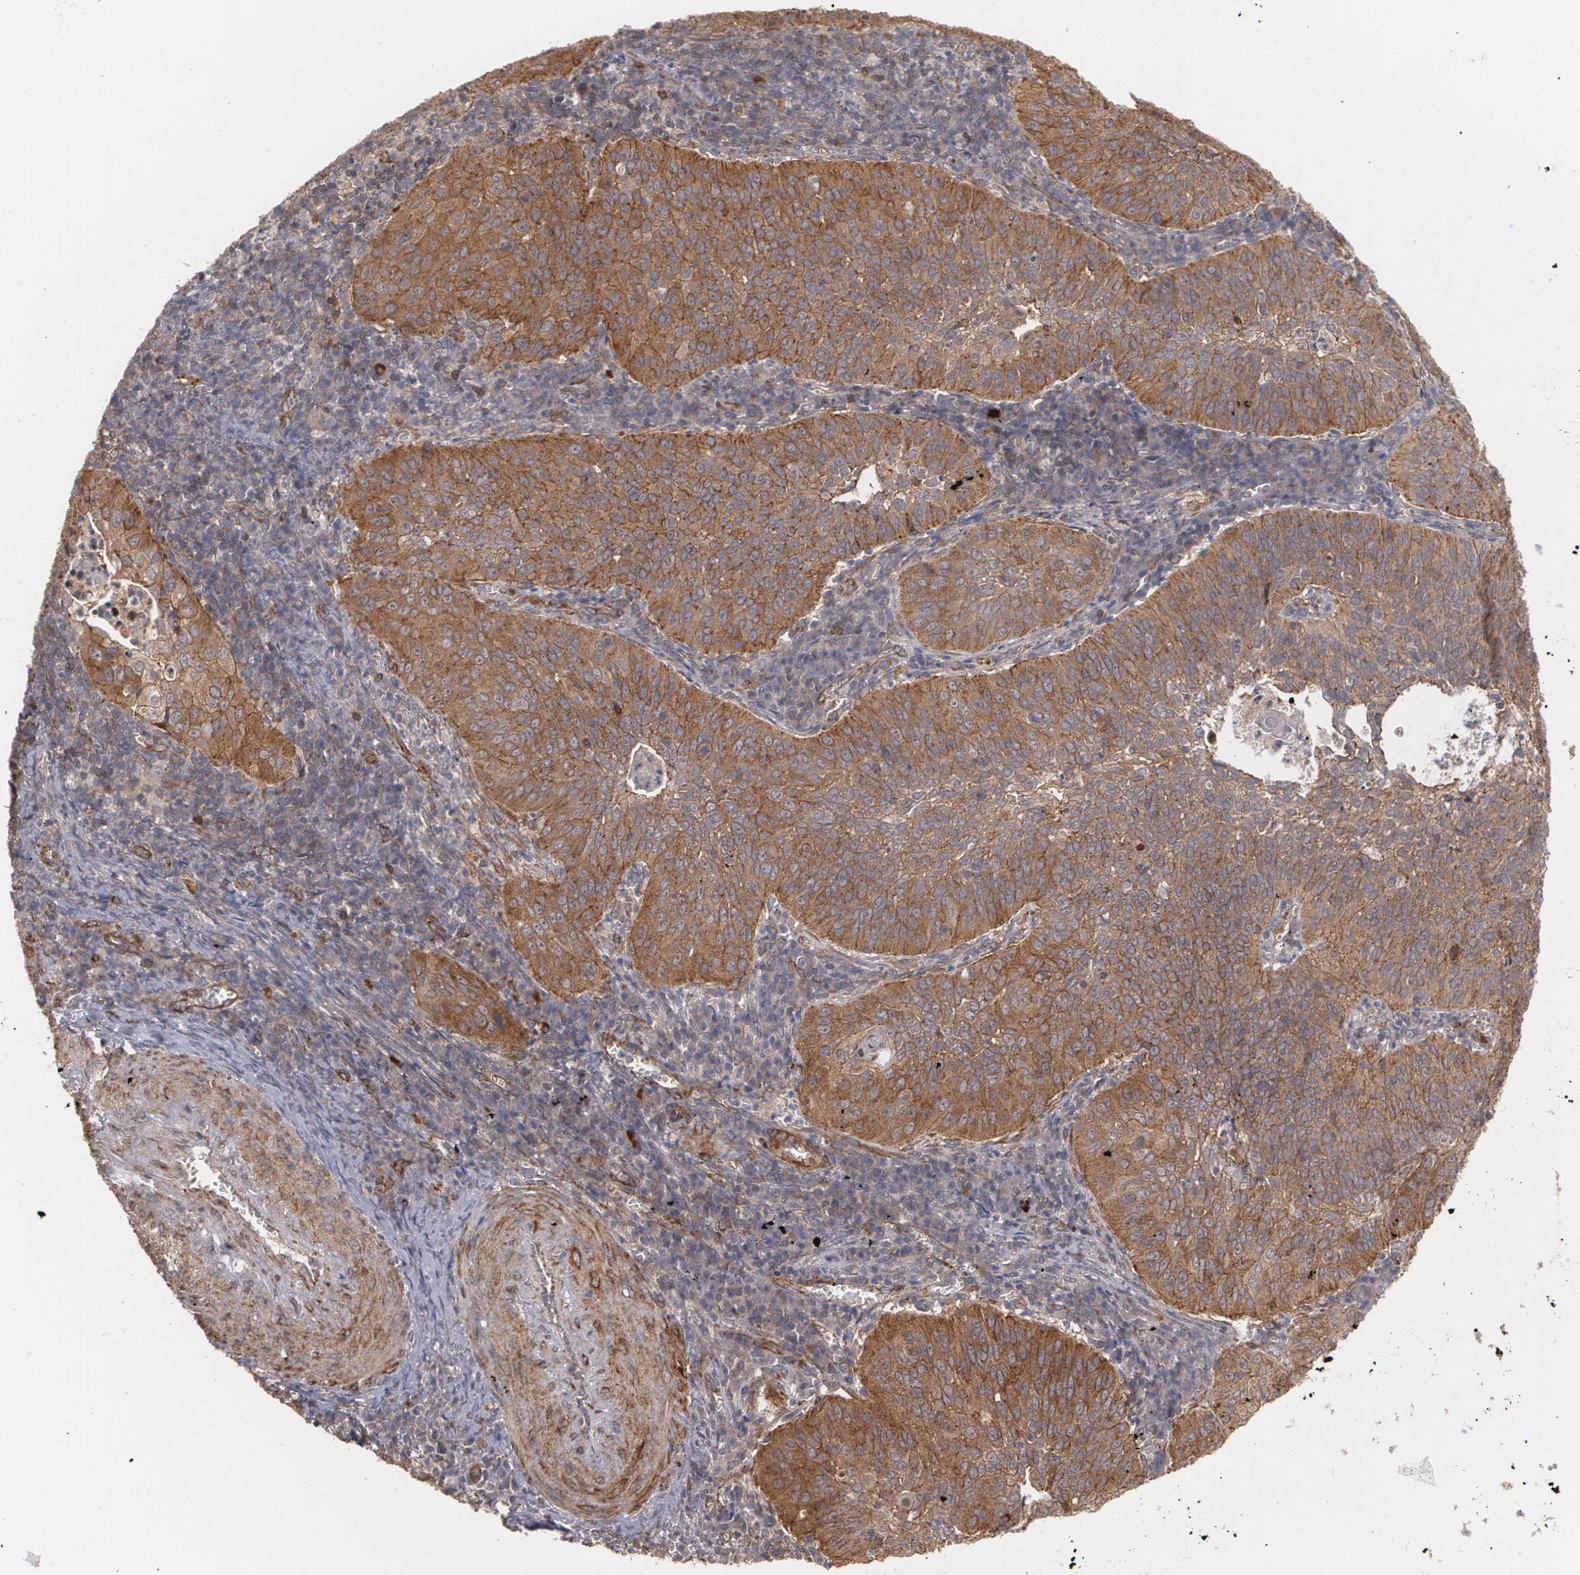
{"staining": {"intensity": "strong", "quantity": ">75%", "location": "cytoplasmic/membranous"}, "tissue": "cervical cancer", "cell_type": "Tumor cells", "image_type": "cancer", "snomed": [{"axis": "morphology", "description": "Squamous cell carcinoma, NOS"}, {"axis": "topography", "description": "Cervix"}], "caption": "Cervical cancer (squamous cell carcinoma) stained with a brown dye exhibits strong cytoplasmic/membranous positive positivity in approximately >75% of tumor cells.", "gene": "TJP1", "patient": {"sex": "female", "age": 39}}